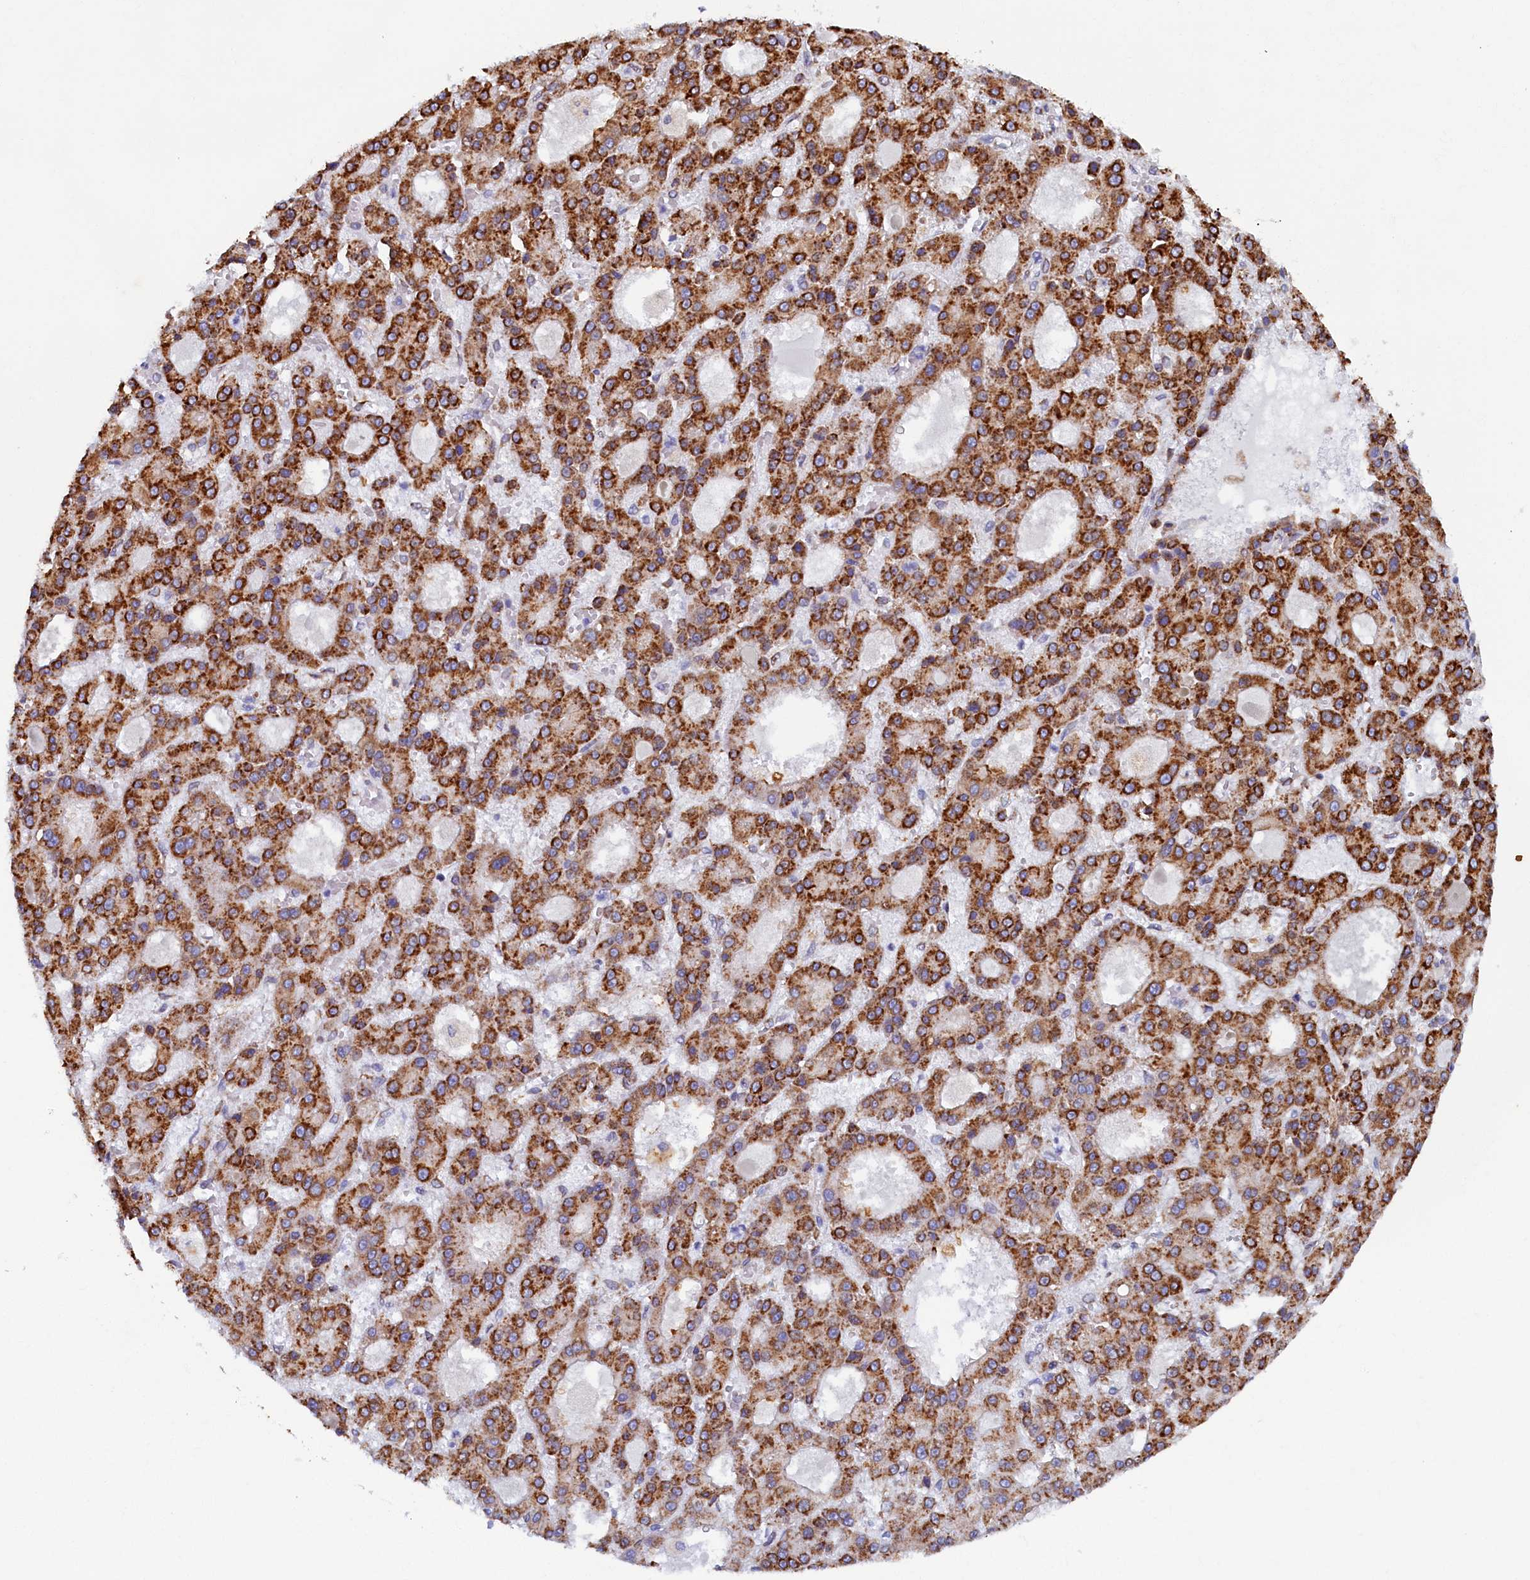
{"staining": {"intensity": "strong", "quantity": ">75%", "location": "cytoplasmic/membranous"}, "tissue": "liver cancer", "cell_type": "Tumor cells", "image_type": "cancer", "snomed": [{"axis": "morphology", "description": "Carcinoma, Hepatocellular, NOS"}, {"axis": "topography", "description": "Liver"}], "caption": "This is a histology image of IHC staining of liver cancer (hepatocellular carcinoma), which shows strong staining in the cytoplasmic/membranous of tumor cells.", "gene": "TMEM18", "patient": {"sex": "male", "age": 70}}